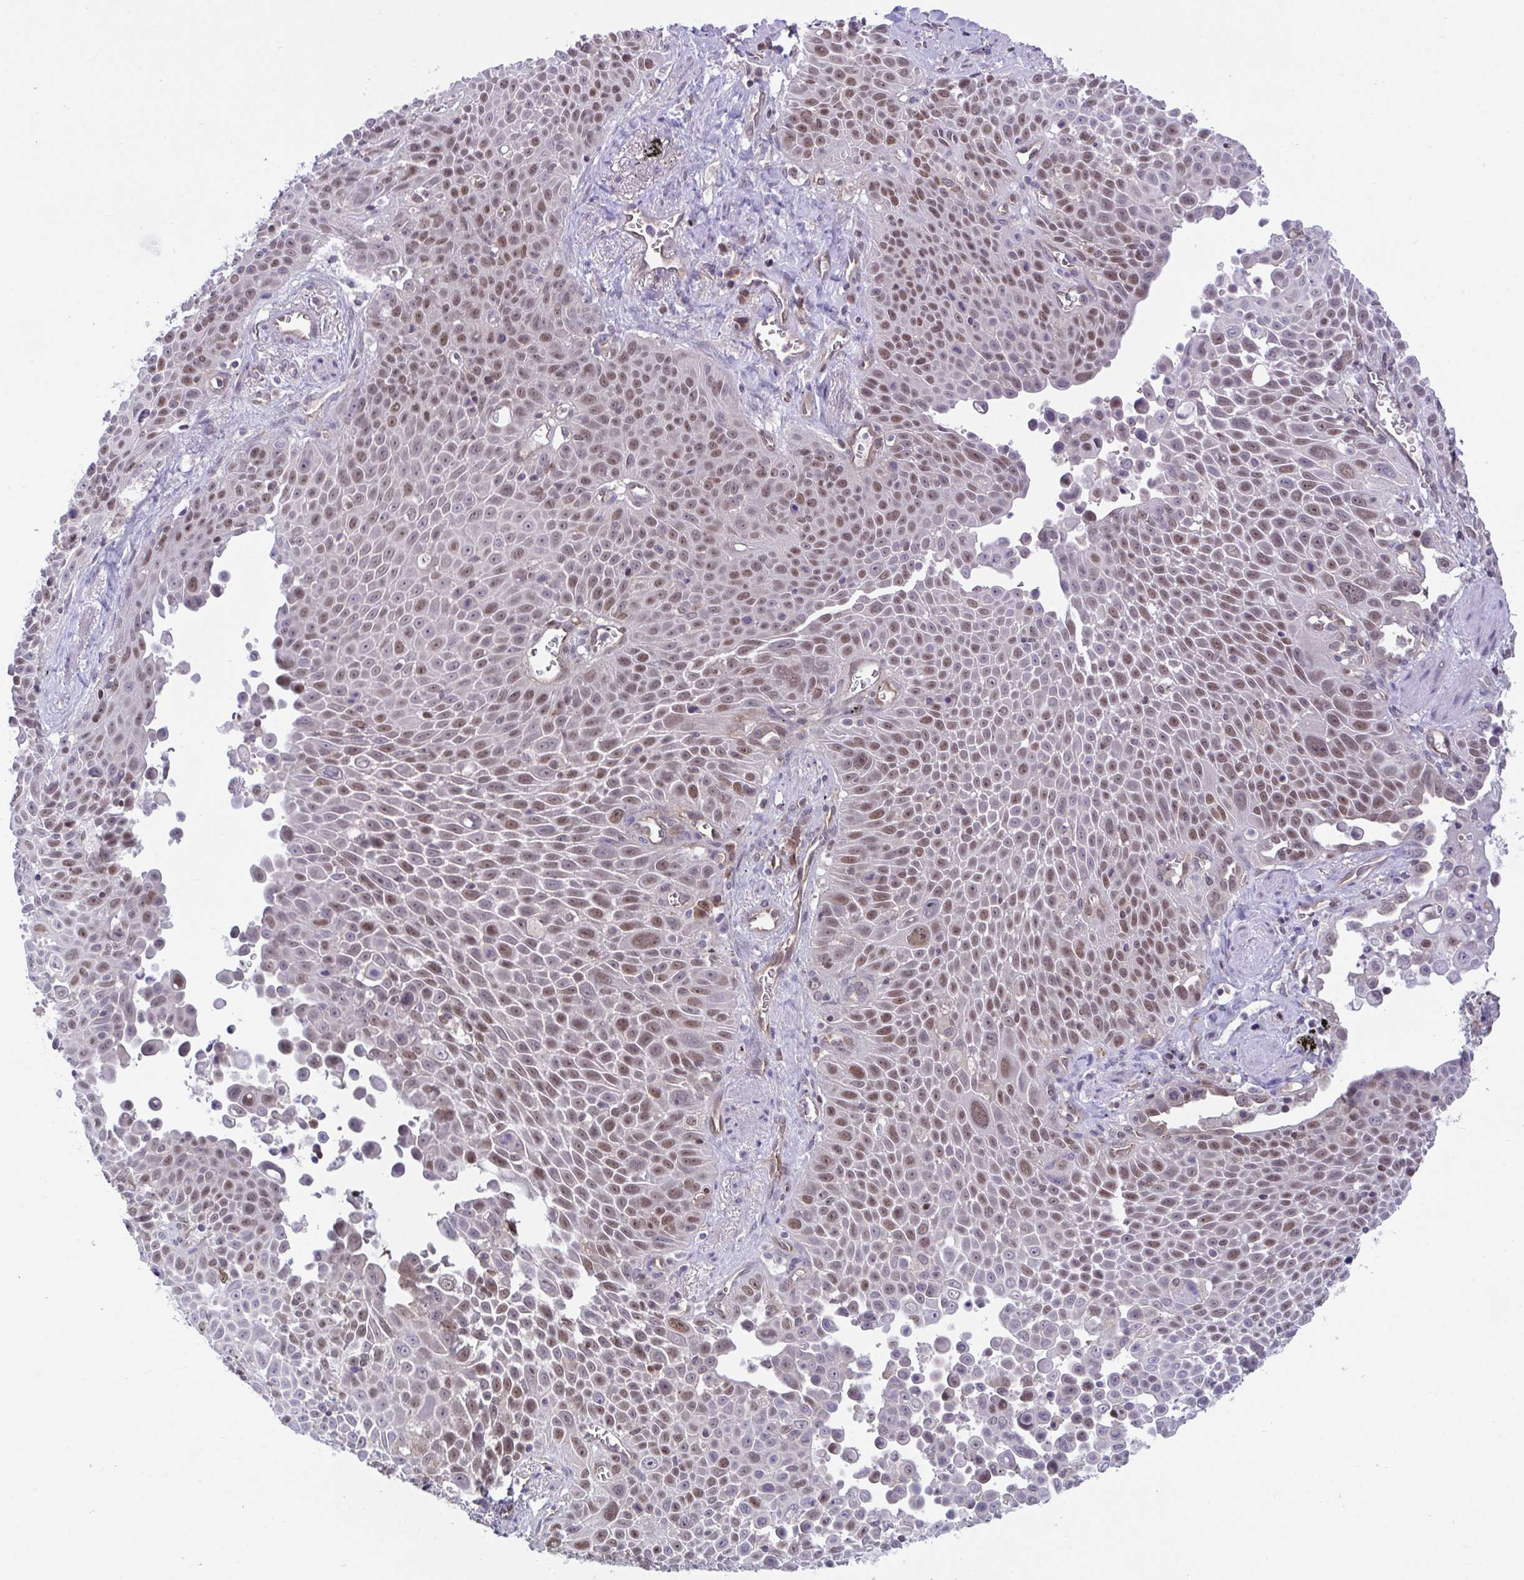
{"staining": {"intensity": "moderate", "quantity": ">75%", "location": "nuclear"}, "tissue": "lung cancer", "cell_type": "Tumor cells", "image_type": "cancer", "snomed": [{"axis": "morphology", "description": "Squamous cell carcinoma, NOS"}, {"axis": "morphology", "description": "Squamous cell carcinoma, metastatic, NOS"}, {"axis": "topography", "description": "Lymph node"}, {"axis": "topography", "description": "Lung"}], "caption": "There is medium levels of moderate nuclear expression in tumor cells of lung metastatic squamous cell carcinoma, as demonstrated by immunohistochemical staining (brown color).", "gene": "ZNF444", "patient": {"sex": "female", "age": 62}}